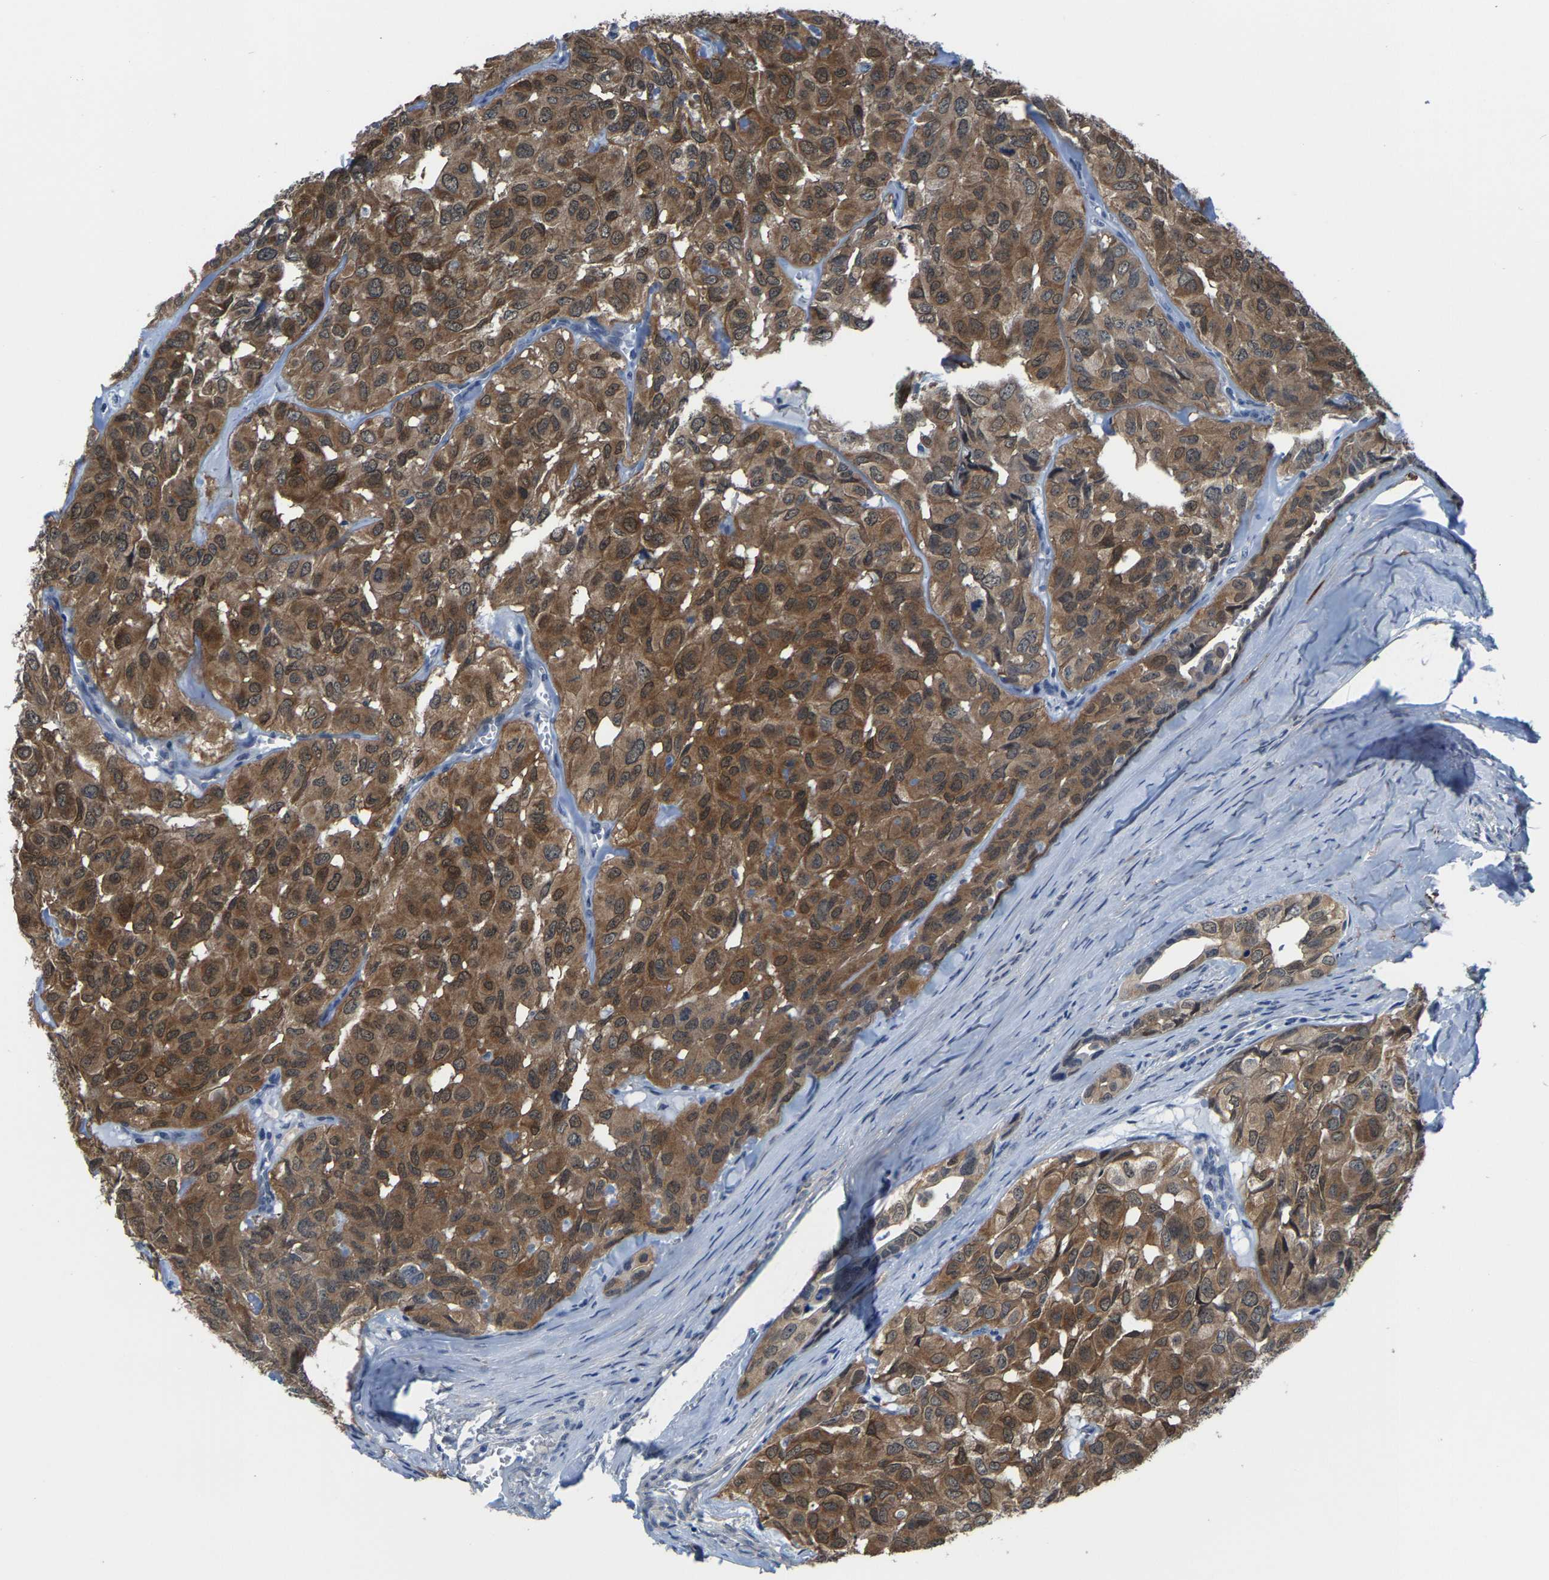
{"staining": {"intensity": "moderate", "quantity": ">75%", "location": "cytoplasmic/membranous"}, "tissue": "head and neck cancer", "cell_type": "Tumor cells", "image_type": "cancer", "snomed": [{"axis": "morphology", "description": "Adenocarcinoma, NOS"}, {"axis": "topography", "description": "Salivary gland, NOS"}, {"axis": "topography", "description": "Head-Neck"}], "caption": "Protein staining demonstrates moderate cytoplasmic/membranous positivity in approximately >75% of tumor cells in head and neck cancer (adenocarcinoma). The staining was performed using DAB to visualize the protein expression in brown, while the nuclei were stained in blue with hematoxylin (Magnification: 20x).", "gene": "SSH3", "patient": {"sex": "female", "age": 76}}